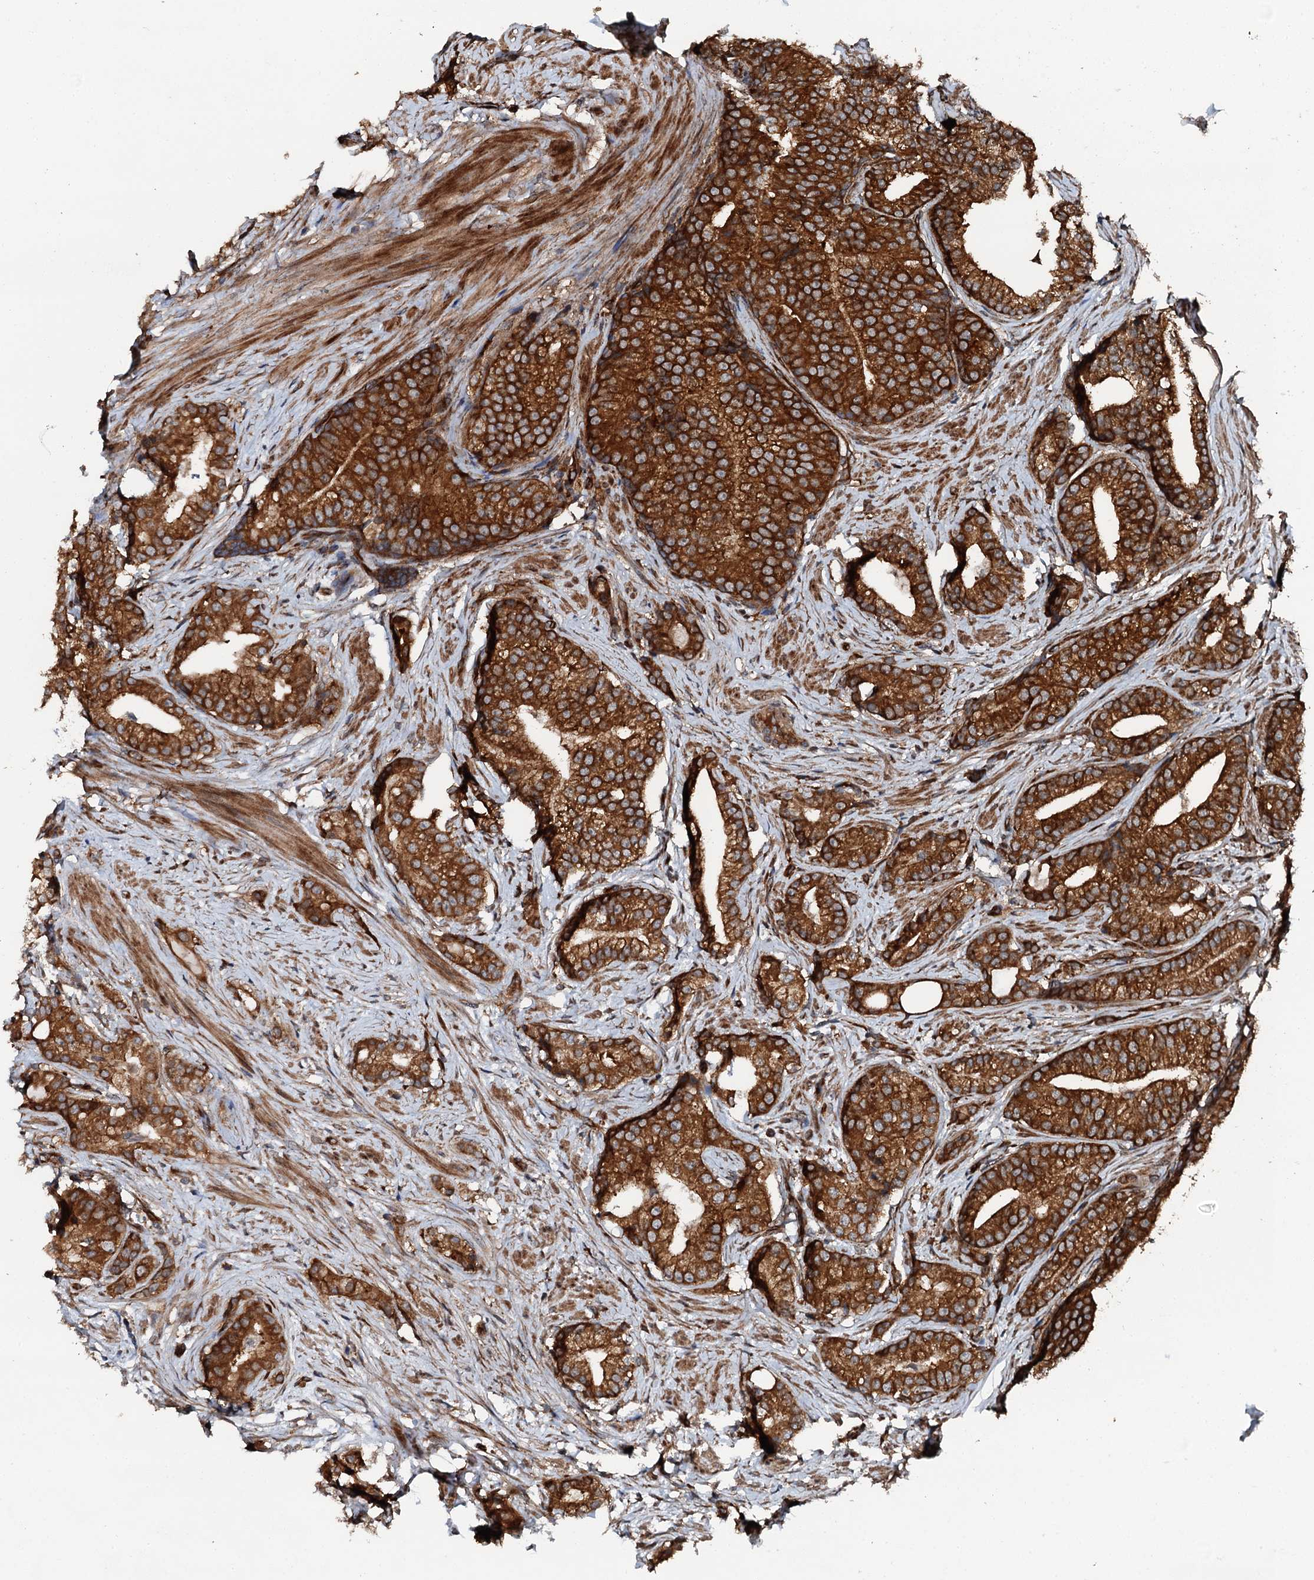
{"staining": {"intensity": "strong", "quantity": ">75%", "location": "cytoplasmic/membranous"}, "tissue": "prostate cancer", "cell_type": "Tumor cells", "image_type": "cancer", "snomed": [{"axis": "morphology", "description": "Adenocarcinoma, Low grade"}, {"axis": "topography", "description": "Prostate"}], "caption": "This is an image of immunohistochemistry staining of prostate low-grade adenocarcinoma, which shows strong staining in the cytoplasmic/membranous of tumor cells.", "gene": "FLYWCH1", "patient": {"sex": "male", "age": 71}}